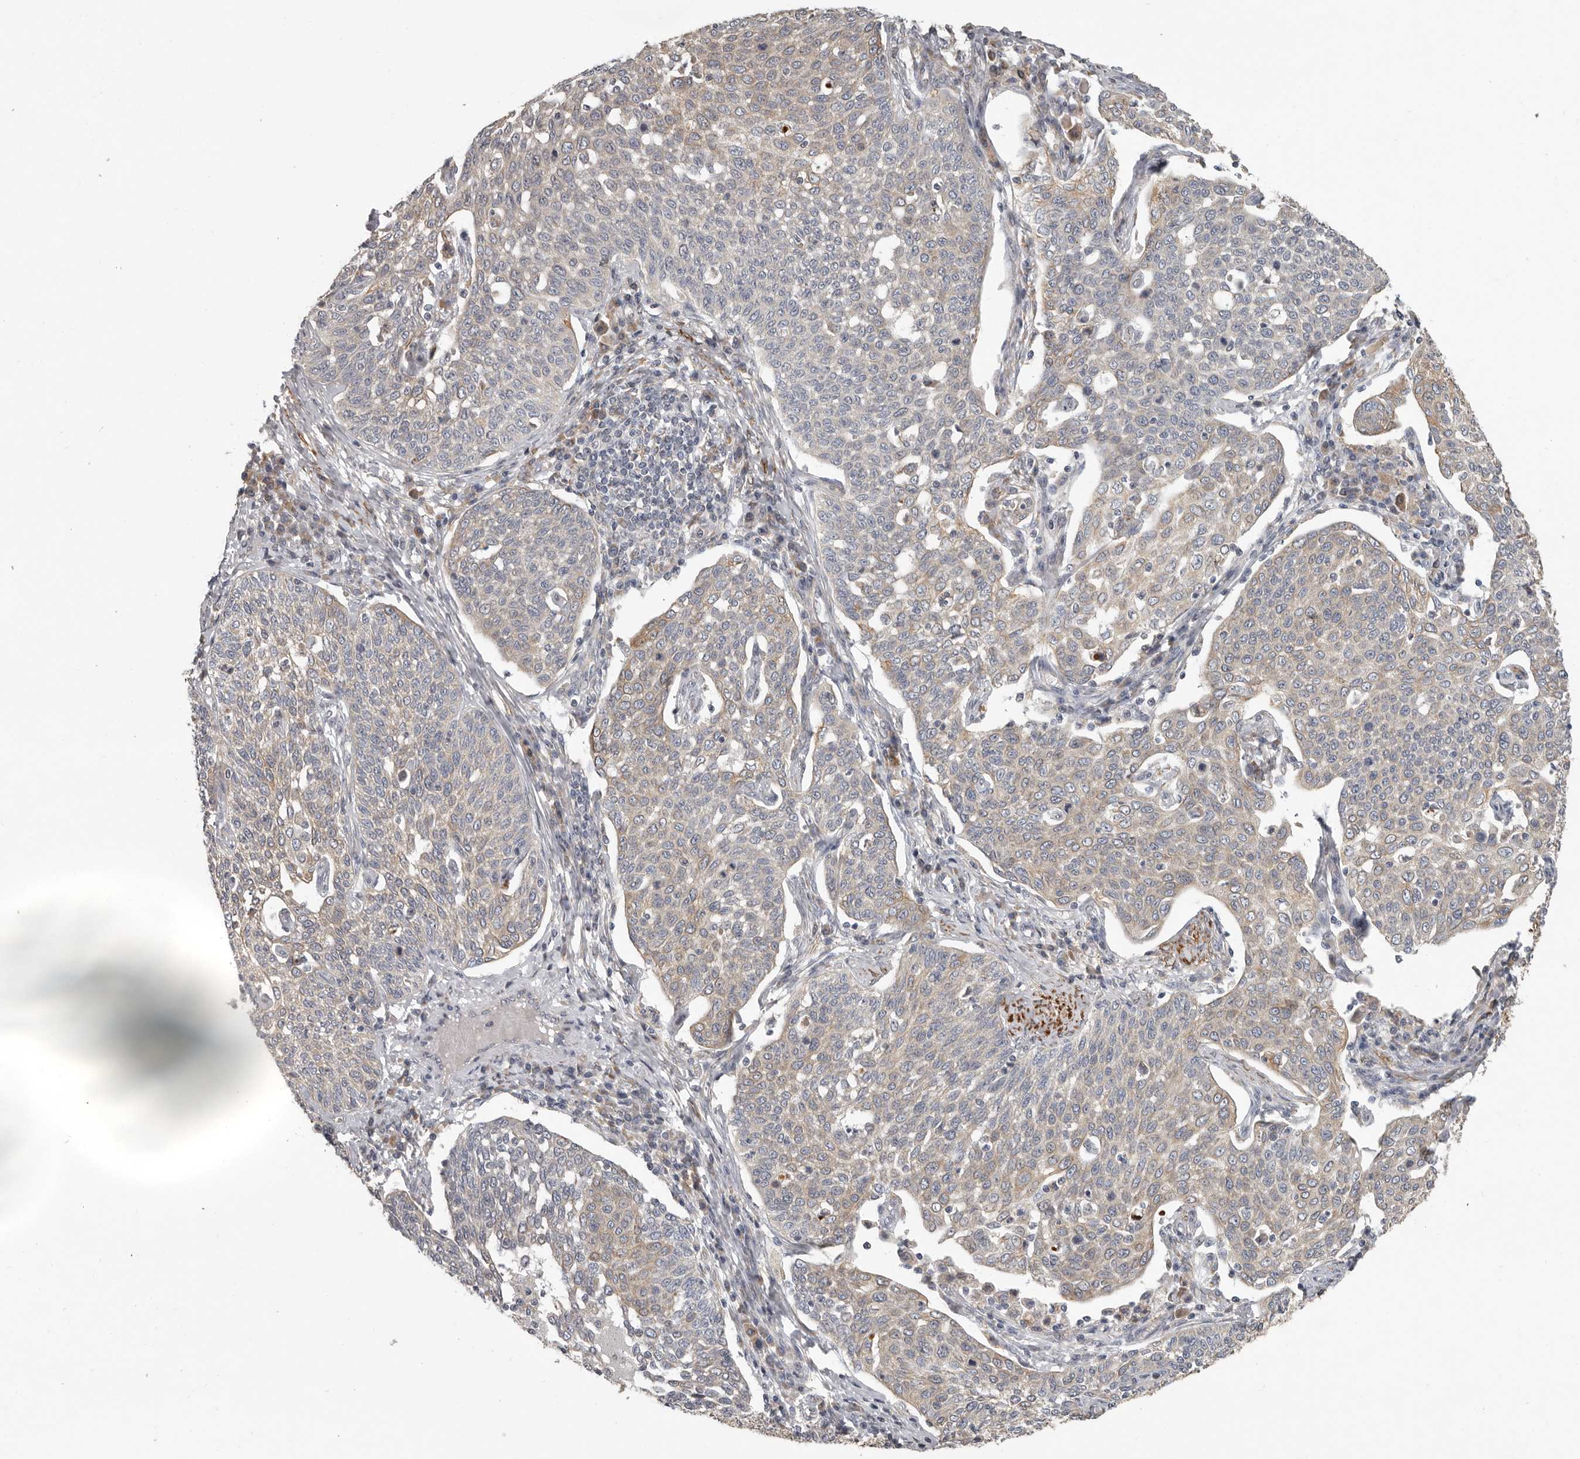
{"staining": {"intensity": "weak", "quantity": "25%-75%", "location": "cytoplasmic/membranous"}, "tissue": "cervical cancer", "cell_type": "Tumor cells", "image_type": "cancer", "snomed": [{"axis": "morphology", "description": "Squamous cell carcinoma, NOS"}, {"axis": "topography", "description": "Cervix"}], "caption": "Cervical cancer tissue exhibits weak cytoplasmic/membranous positivity in about 25%-75% of tumor cells, visualized by immunohistochemistry. (DAB = brown stain, brightfield microscopy at high magnification).", "gene": "UNK", "patient": {"sex": "female", "age": 34}}